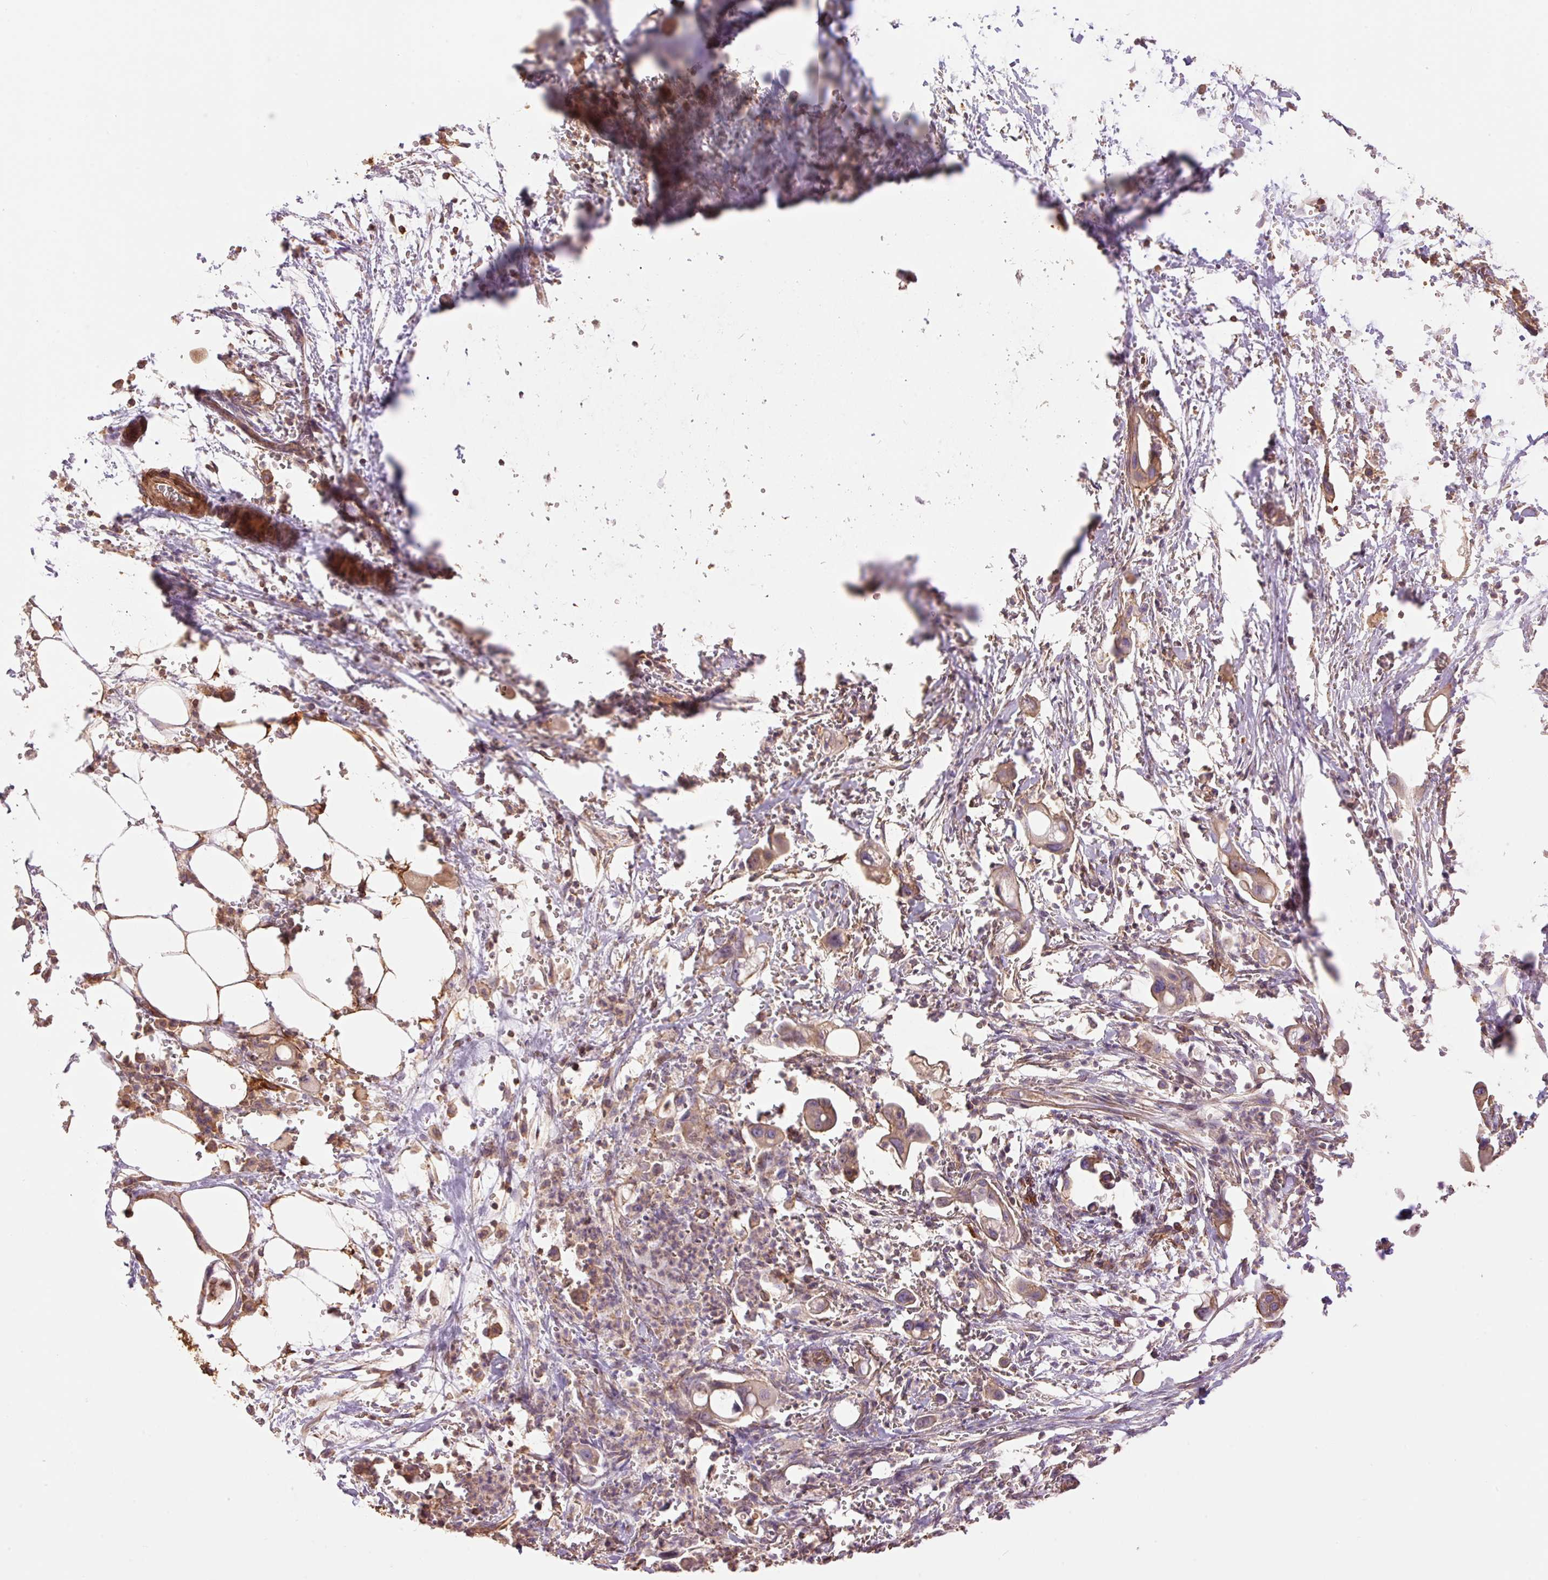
{"staining": {"intensity": "moderate", "quantity": "25%-75%", "location": "cytoplasmic/membranous"}, "tissue": "pancreatic cancer", "cell_type": "Tumor cells", "image_type": "cancer", "snomed": [{"axis": "morphology", "description": "Adenocarcinoma, NOS"}, {"axis": "topography", "description": "Pancreas"}], "caption": "This is a histology image of immunohistochemistry staining of pancreatic cancer (adenocarcinoma), which shows moderate positivity in the cytoplasmic/membranous of tumor cells.", "gene": "PPP1R1B", "patient": {"sex": "male", "age": 61}}